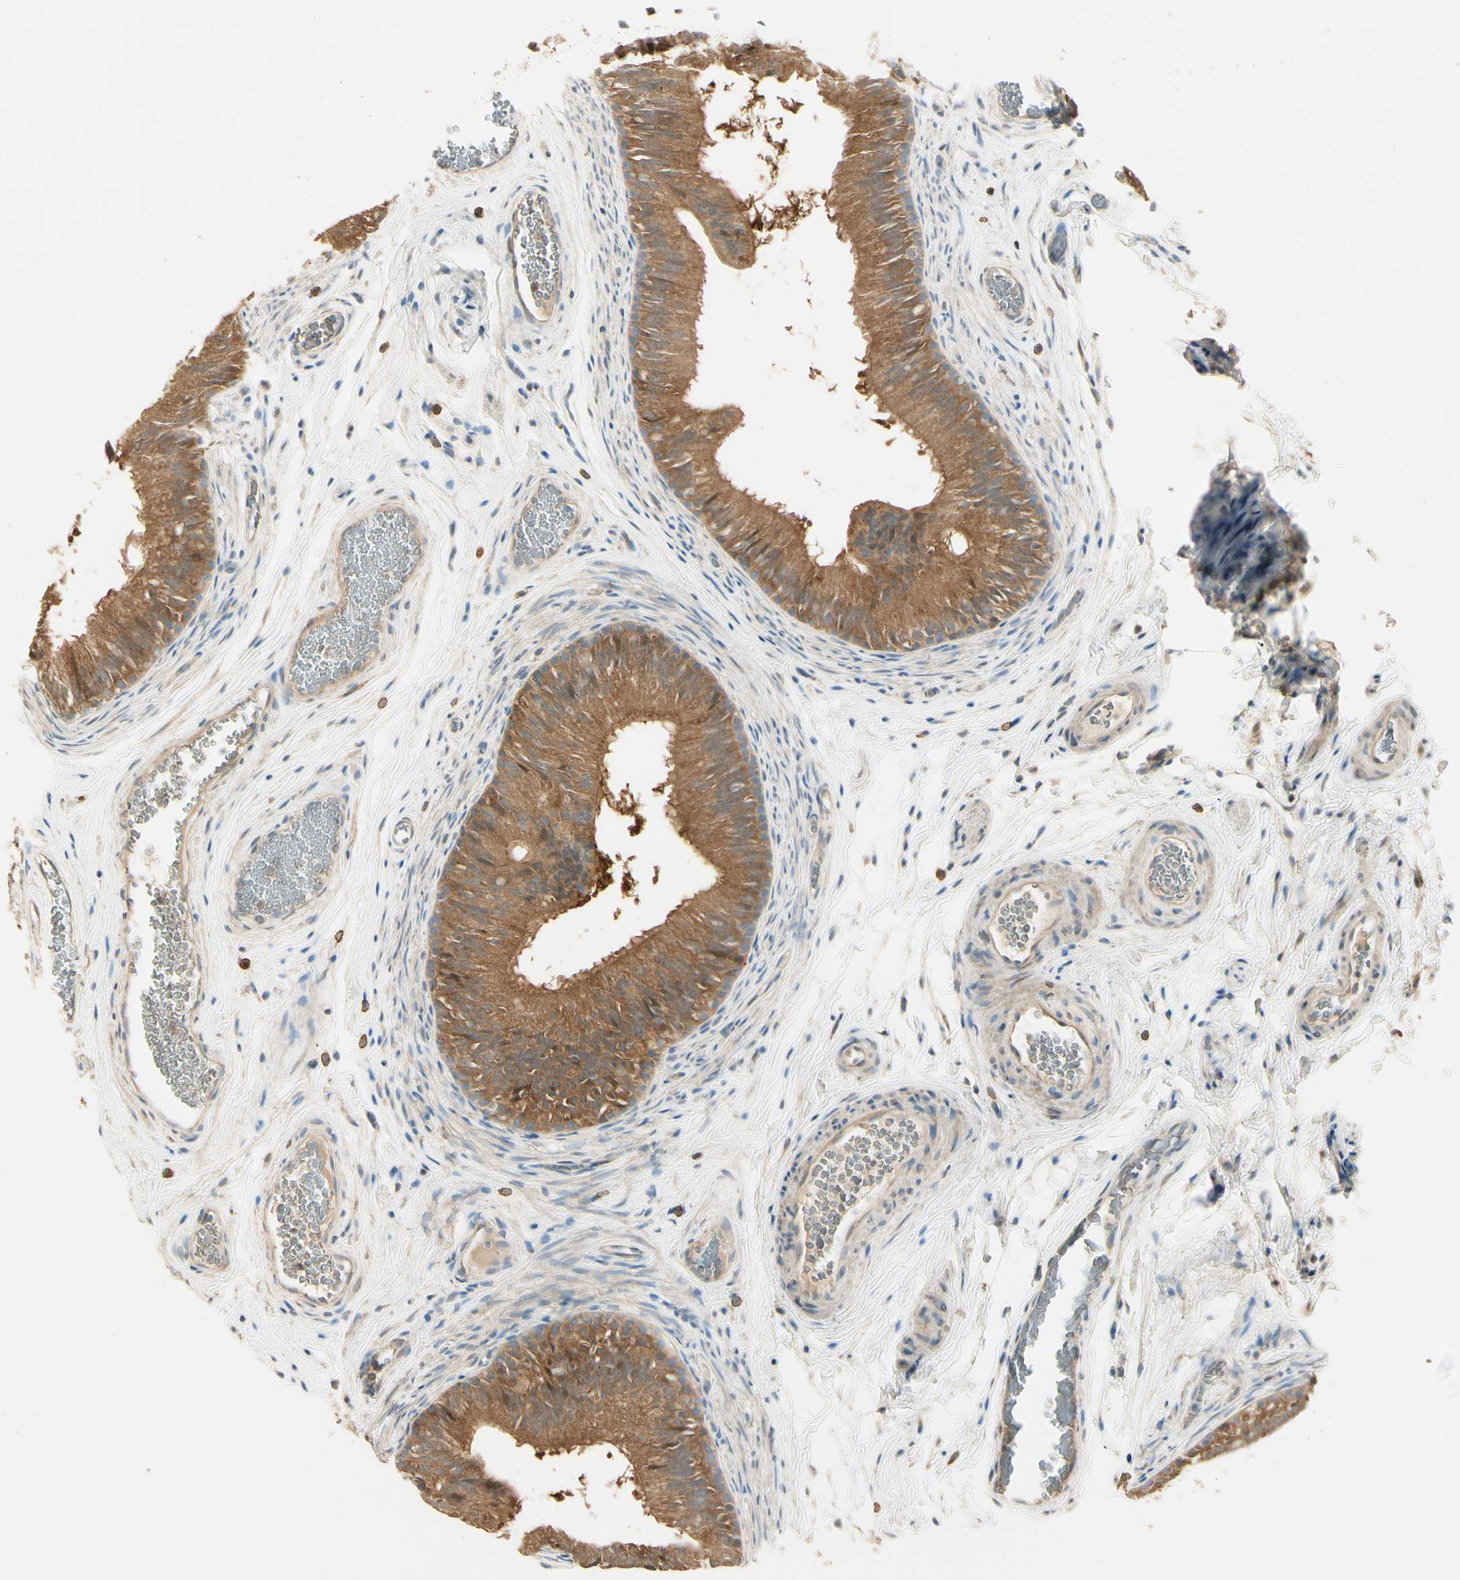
{"staining": {"intensity": "moderate", "quantity": ">75%", "location": "cytoplasmic/membranous"}, "tissue": "epididymis", "cell_type": "Glandular cells", "image_type": "normal", "snomed": [{"axis": "morphology", "description": "Normal tissue, NOS"}, {"axis": "topography", "description": "Epididymis"}], "caption": "Immunohistochemistry (IHC) image of unremarkable epididymis: epididymis stained using immunohistochemistry (IHC) exhibits medium levels of moderate protein expression localized specifically in the cytoplasmic/membranous of glandular cells, appearing as a cytoplasmic/membranous brown color.", "gene": "PLXNA1", "patient": {"sex": "male", "age": 36}}